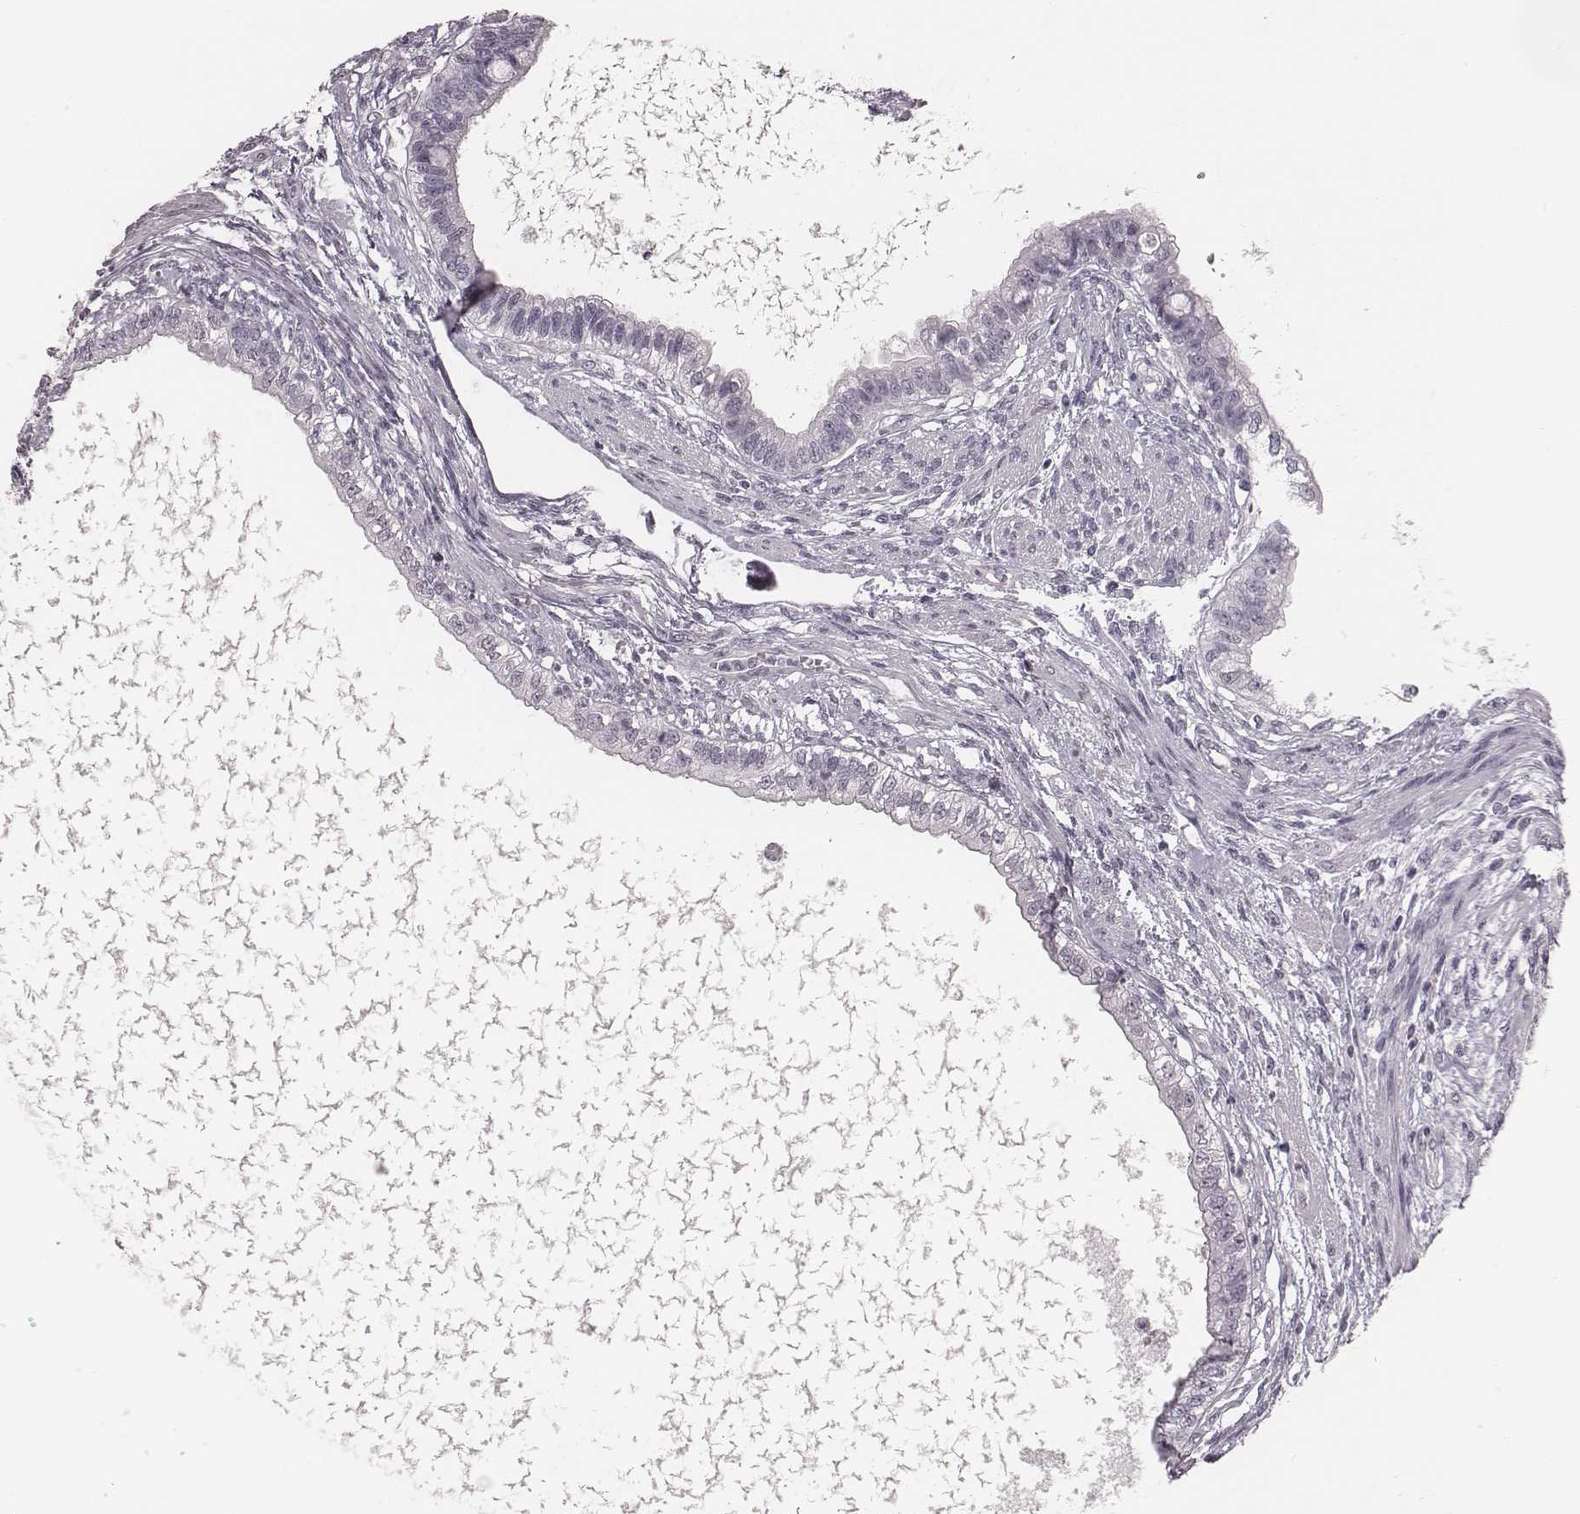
{"staining": {"intensity": "negative", "quantity": "none", "location": "none"}, "tissue": "testis cancer", "cell_type": "Tumor cells", "image_type": "cancer", "snomed": [{"axis": "morphology", "description": "Carcinoma, Embryonal, NOS"}, {"axis": "topography", "description": "Testis"}], "caption": "A high-resolution micrograph shows immunohistochemistry (IHC) staining of testis cancer (embryonal carcinoma), which demonstrates no significant expression in tumor cells.", "gene": "CSHL1", "patient": {"sex": "male", "age": 26}}